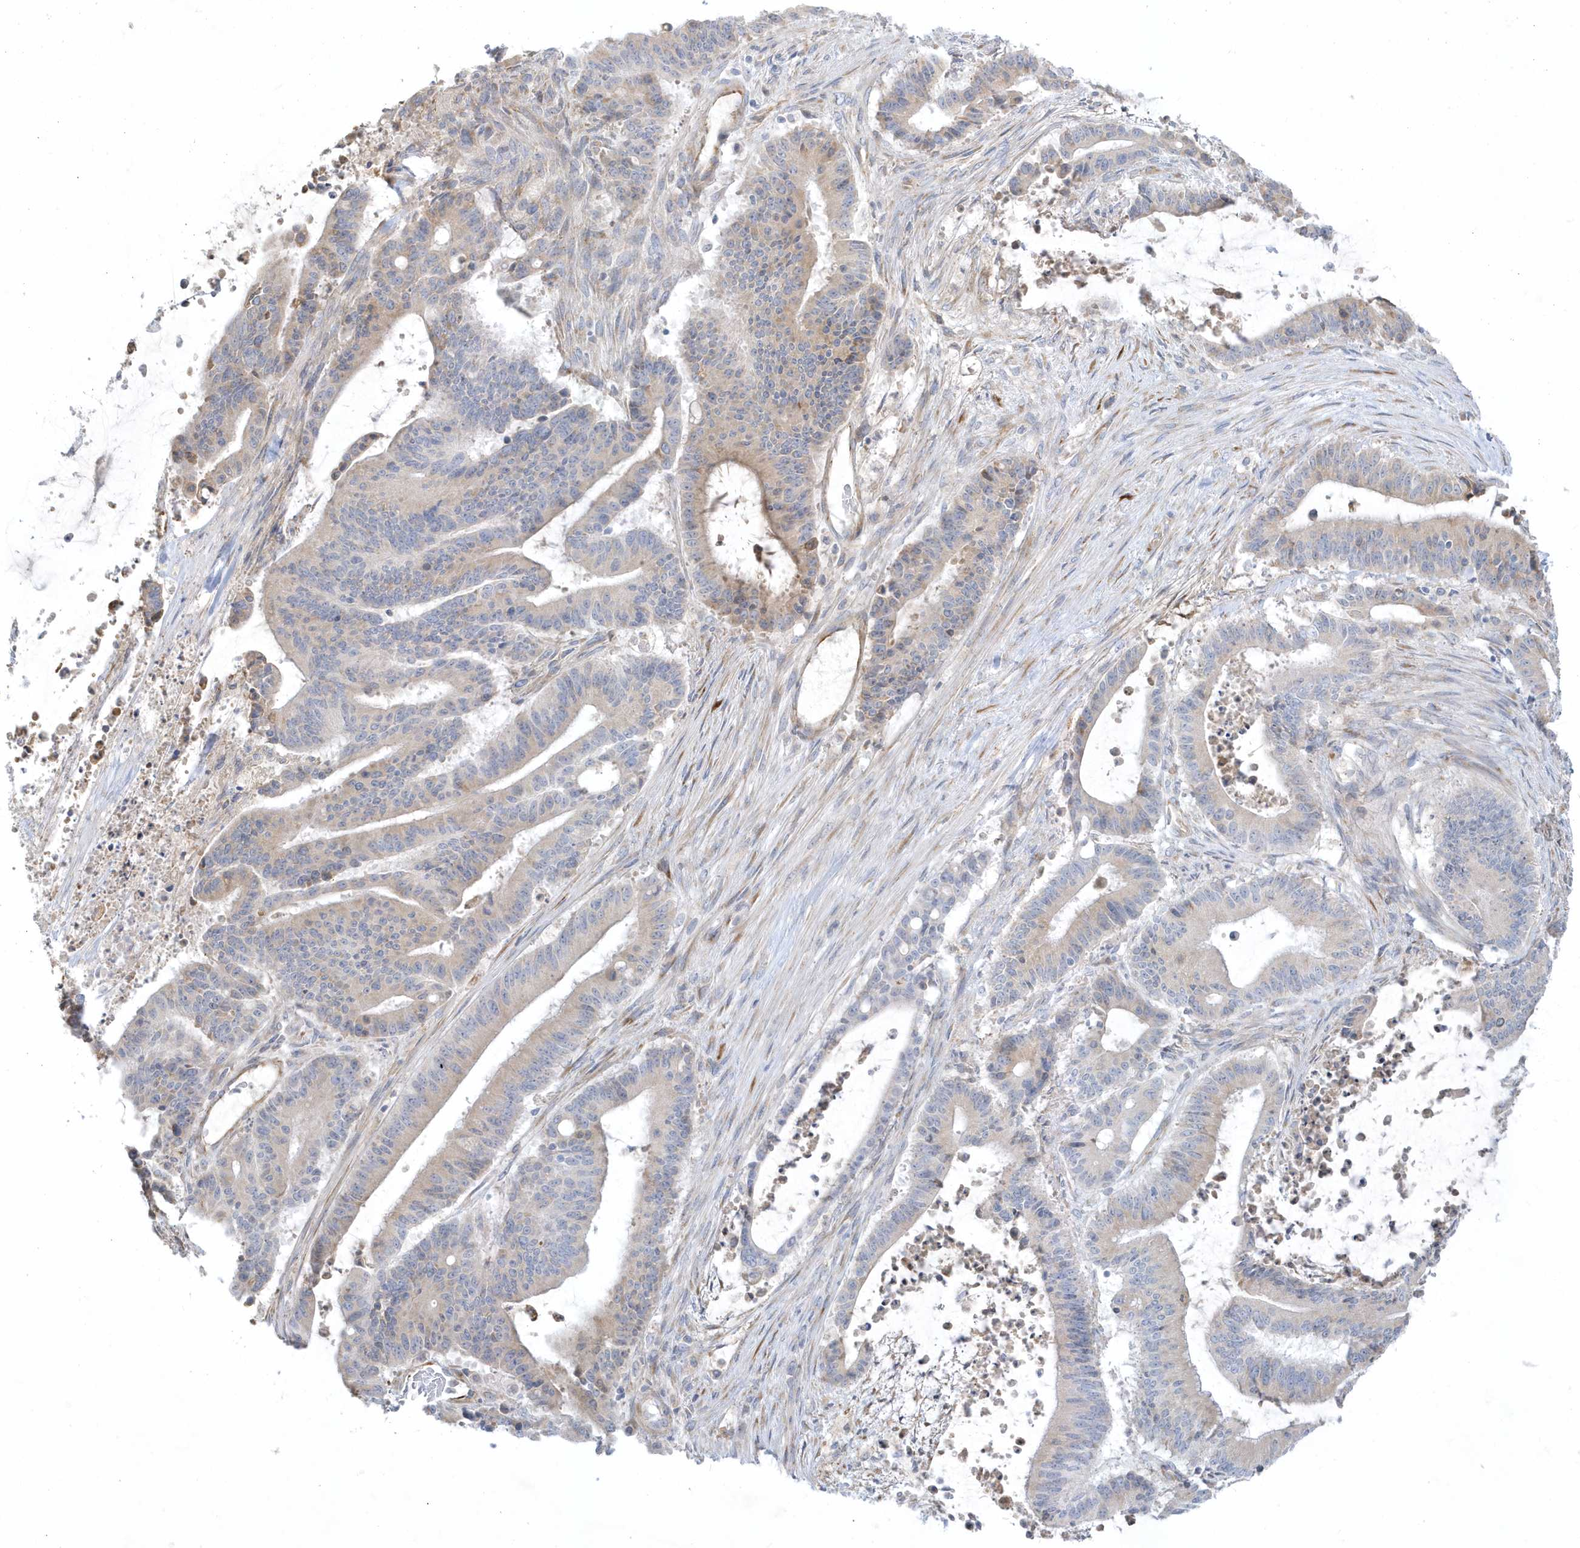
{"staining": {"intensity": "weak", "quantity": "<25%", "location": "cytoplasmic/membranous"}, "tissue": "liver cancer", "cell_type": "Tumor cells", "image_type": "cancer", "snomed": [{"axis": "morphology", "description": "Normal tissue, NOS"}, {"axis": "morphology", "description": "Cholangiocarcinoma"}, {"axis": "topography", "description": "Liver"}, {"axis": "topography", "description": "Peripheral nerve tissue"}], "caption": "The IHC image has no significant staining in tumor cells of cholangiocarcinoma (liver) tissue.", "gene": "THADA", "patient": {"sex": "female", "age": 73}}